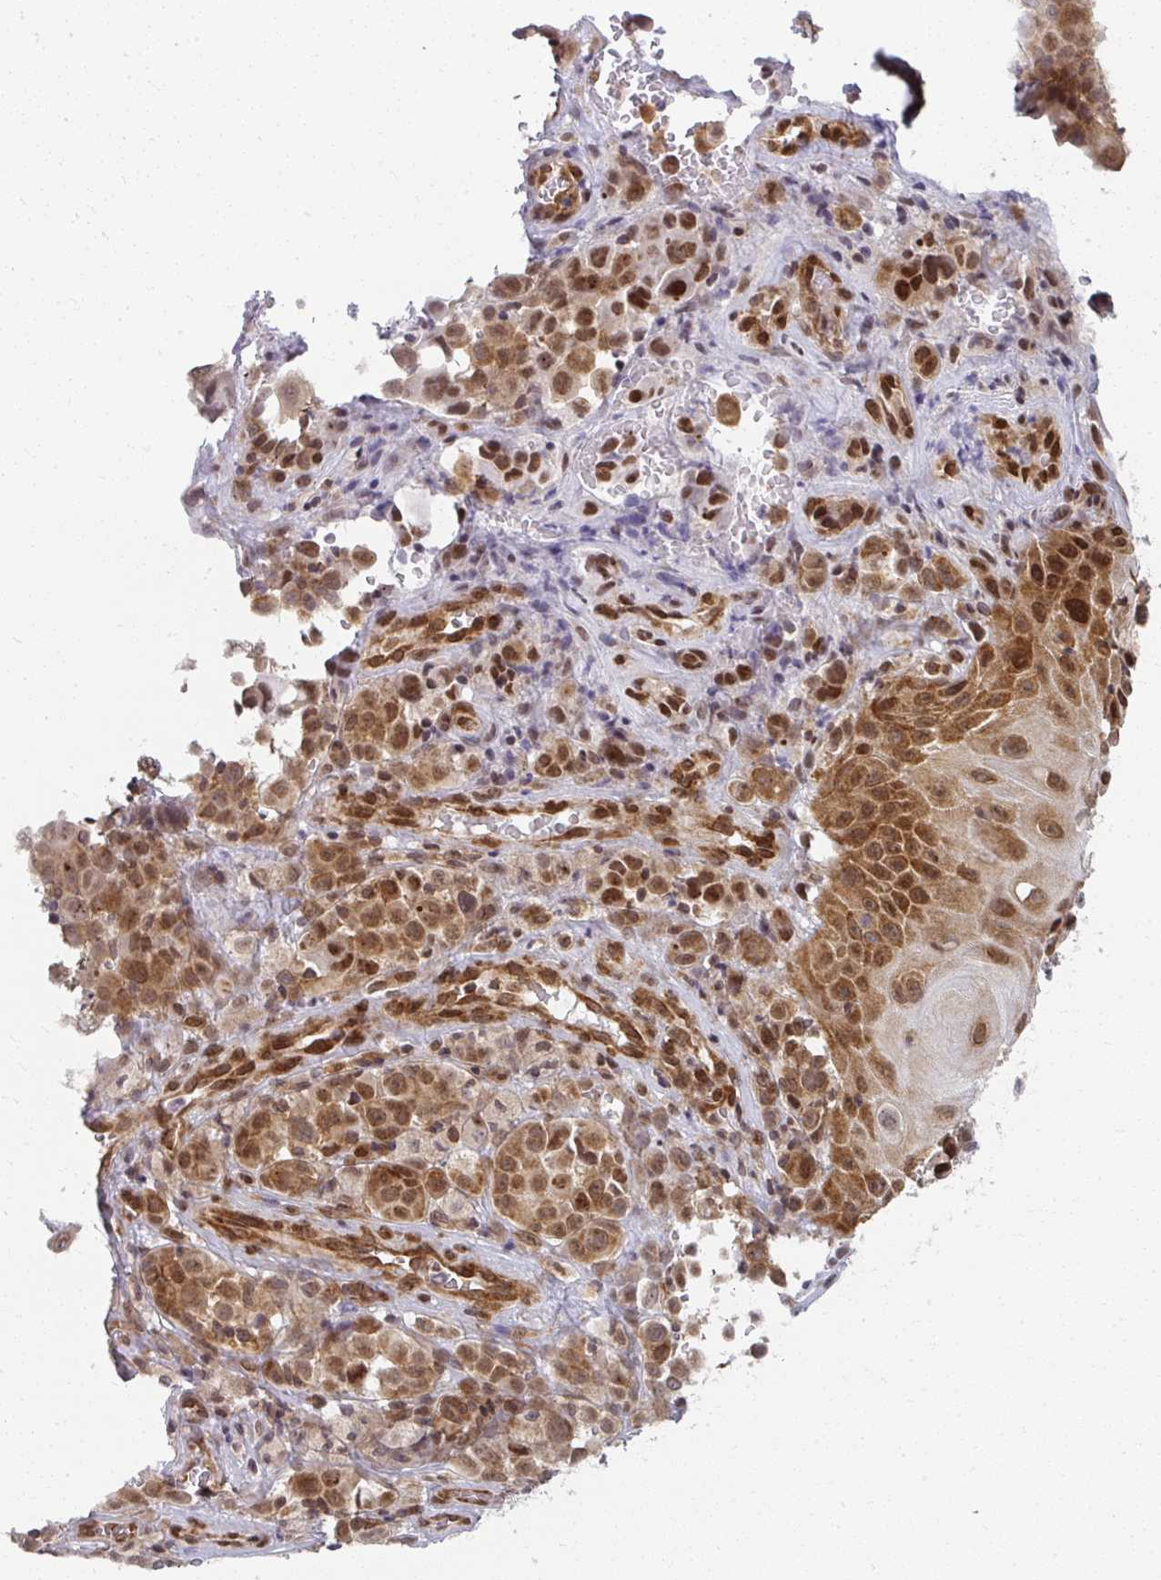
{"staining": {"intensity": "moderate", "quantity": ">75%", "location": "cytoplasmic/membranous,nuclear"}, "tissue": "melanoma", "cell_type": "Tumor cells", "image_type": "cancer", "snomed": [{"axis": "morphology", "description": "Malignant melanoma, NOS"}, {"axis": "topography", "description": "Skin"}], "caption": "Melanoma was stained to show a protein in brown. There is medium levels of moderate cytoplasmic/membranous and nuclear expression in approximately >75% of tumor cells.", "gene": "SYNCRIP", "patient": {"sex": "male", "age": 64}}